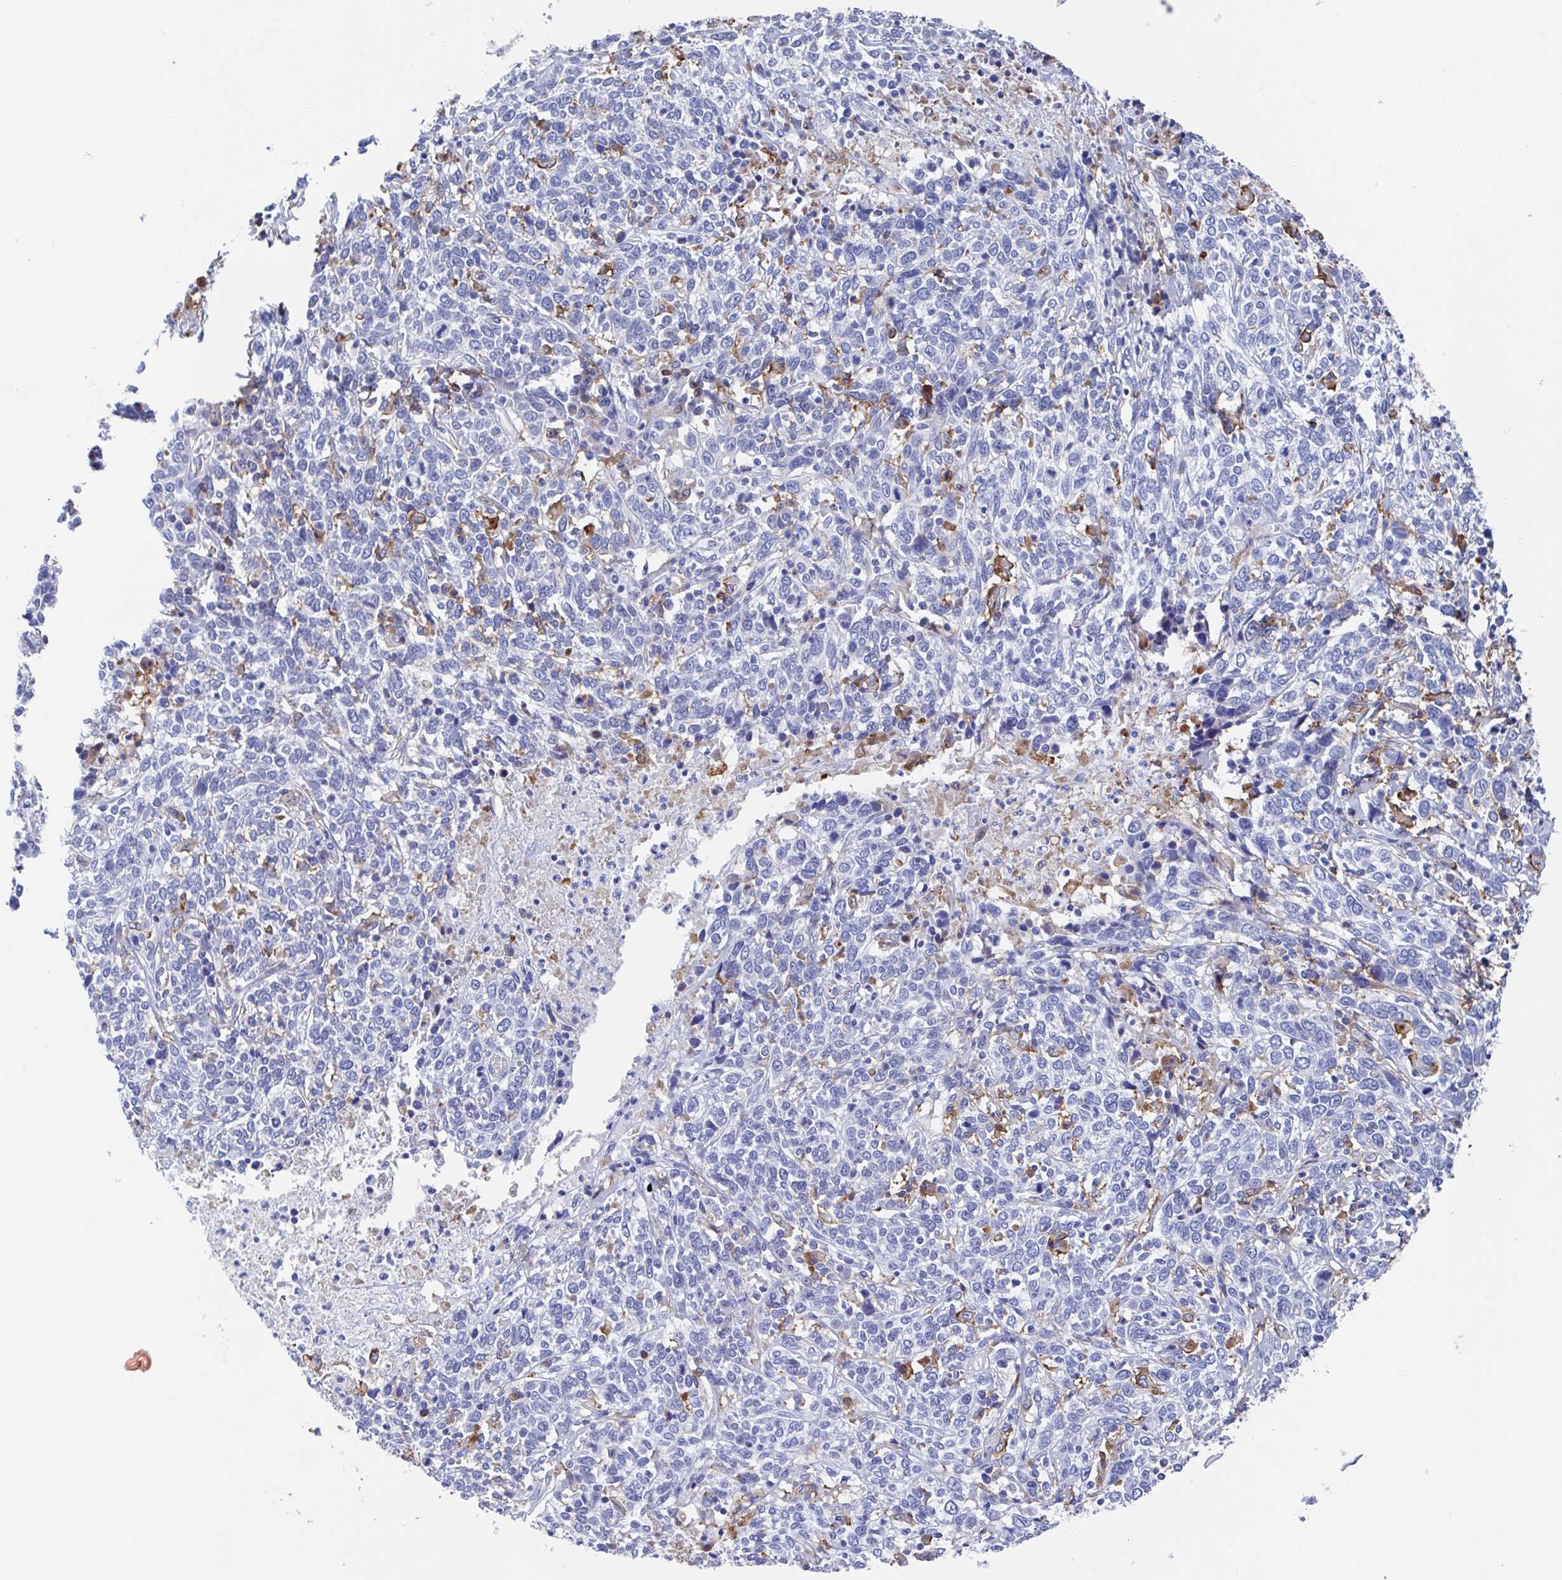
{"staining": {"intensity": "negative", "quantity": "none", "location": "none"}, "tissue": "cervical cancer", "cell_type": "Tumor cells", "image_type": "cancer", "snomed": [{"axis": "morphology", "description": "Squamous cell carcinoma, NOS"}, {"axis": "topography", "description": "Cervix"}], "caption": "Immunohistochemistry image of neoplastic tissue: human cervical cancer stained with DAB demonstrates no significant protein expression in tumor cells.", "gene": "FCGR3A", "patient": {"sex": "female", "age": 46}}